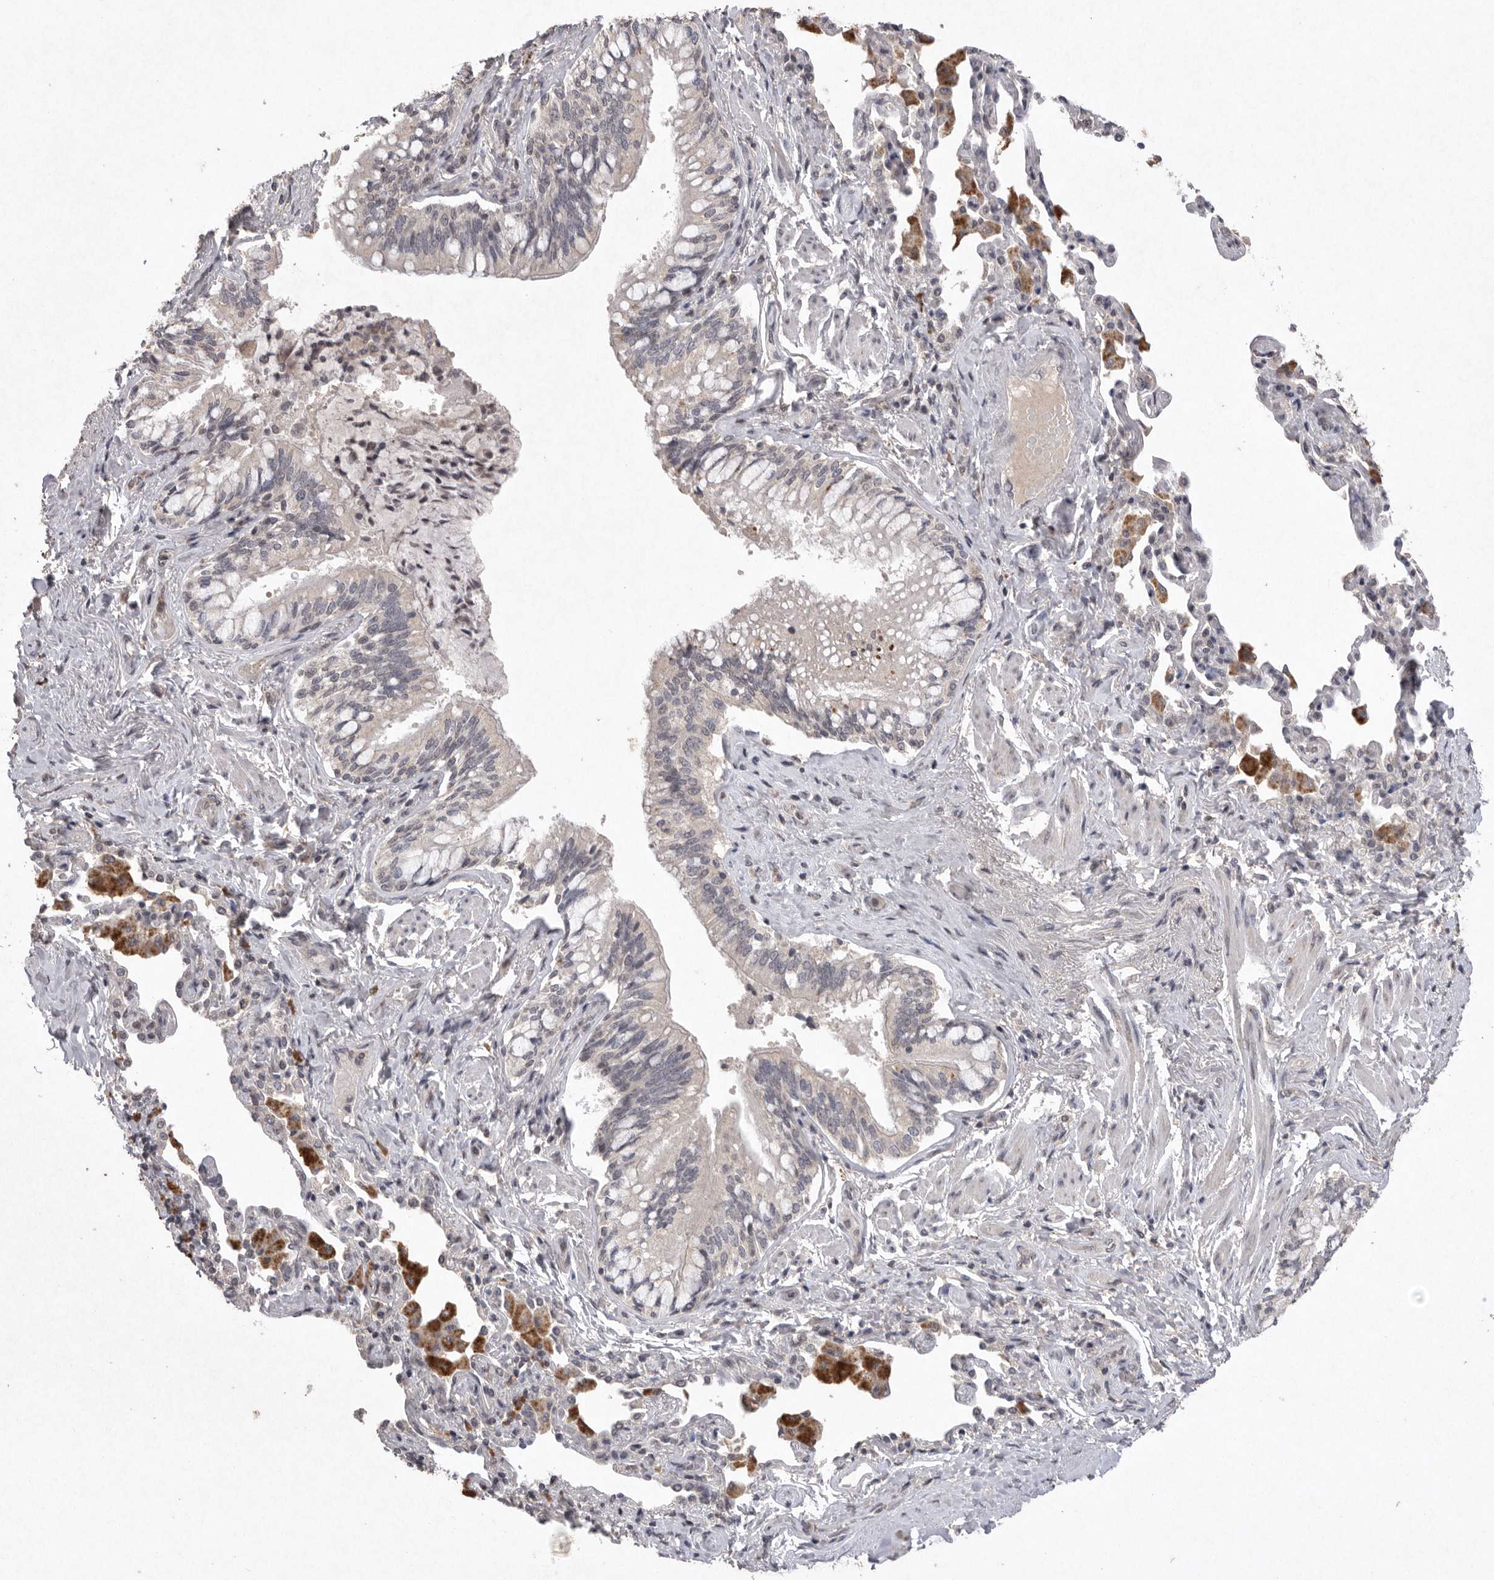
{"staining": {"intensity": "weak", "quantity": "<25%", "location": "cytoplasmic/membranous"}, "tissue": "bronchus", "cell_type": "Respiratory epithelial cells", "image_type": "normal", "snomed": [{"axis": "morphology", "description": "Normal tissue, NOS"}, {"axis": "morphology", "description": "Inflammation, NOS"}, {"axis": "topography", "description": "Bronchus"}, {"axis": "topography", "description": "Lung"}], "caption": "This is an IHC photomicrograph of normal human bronchus. There is no expression in respiratory epithelial cells.", "gene": "APLNR", "patient": {"sex": "female", "age": 46}}